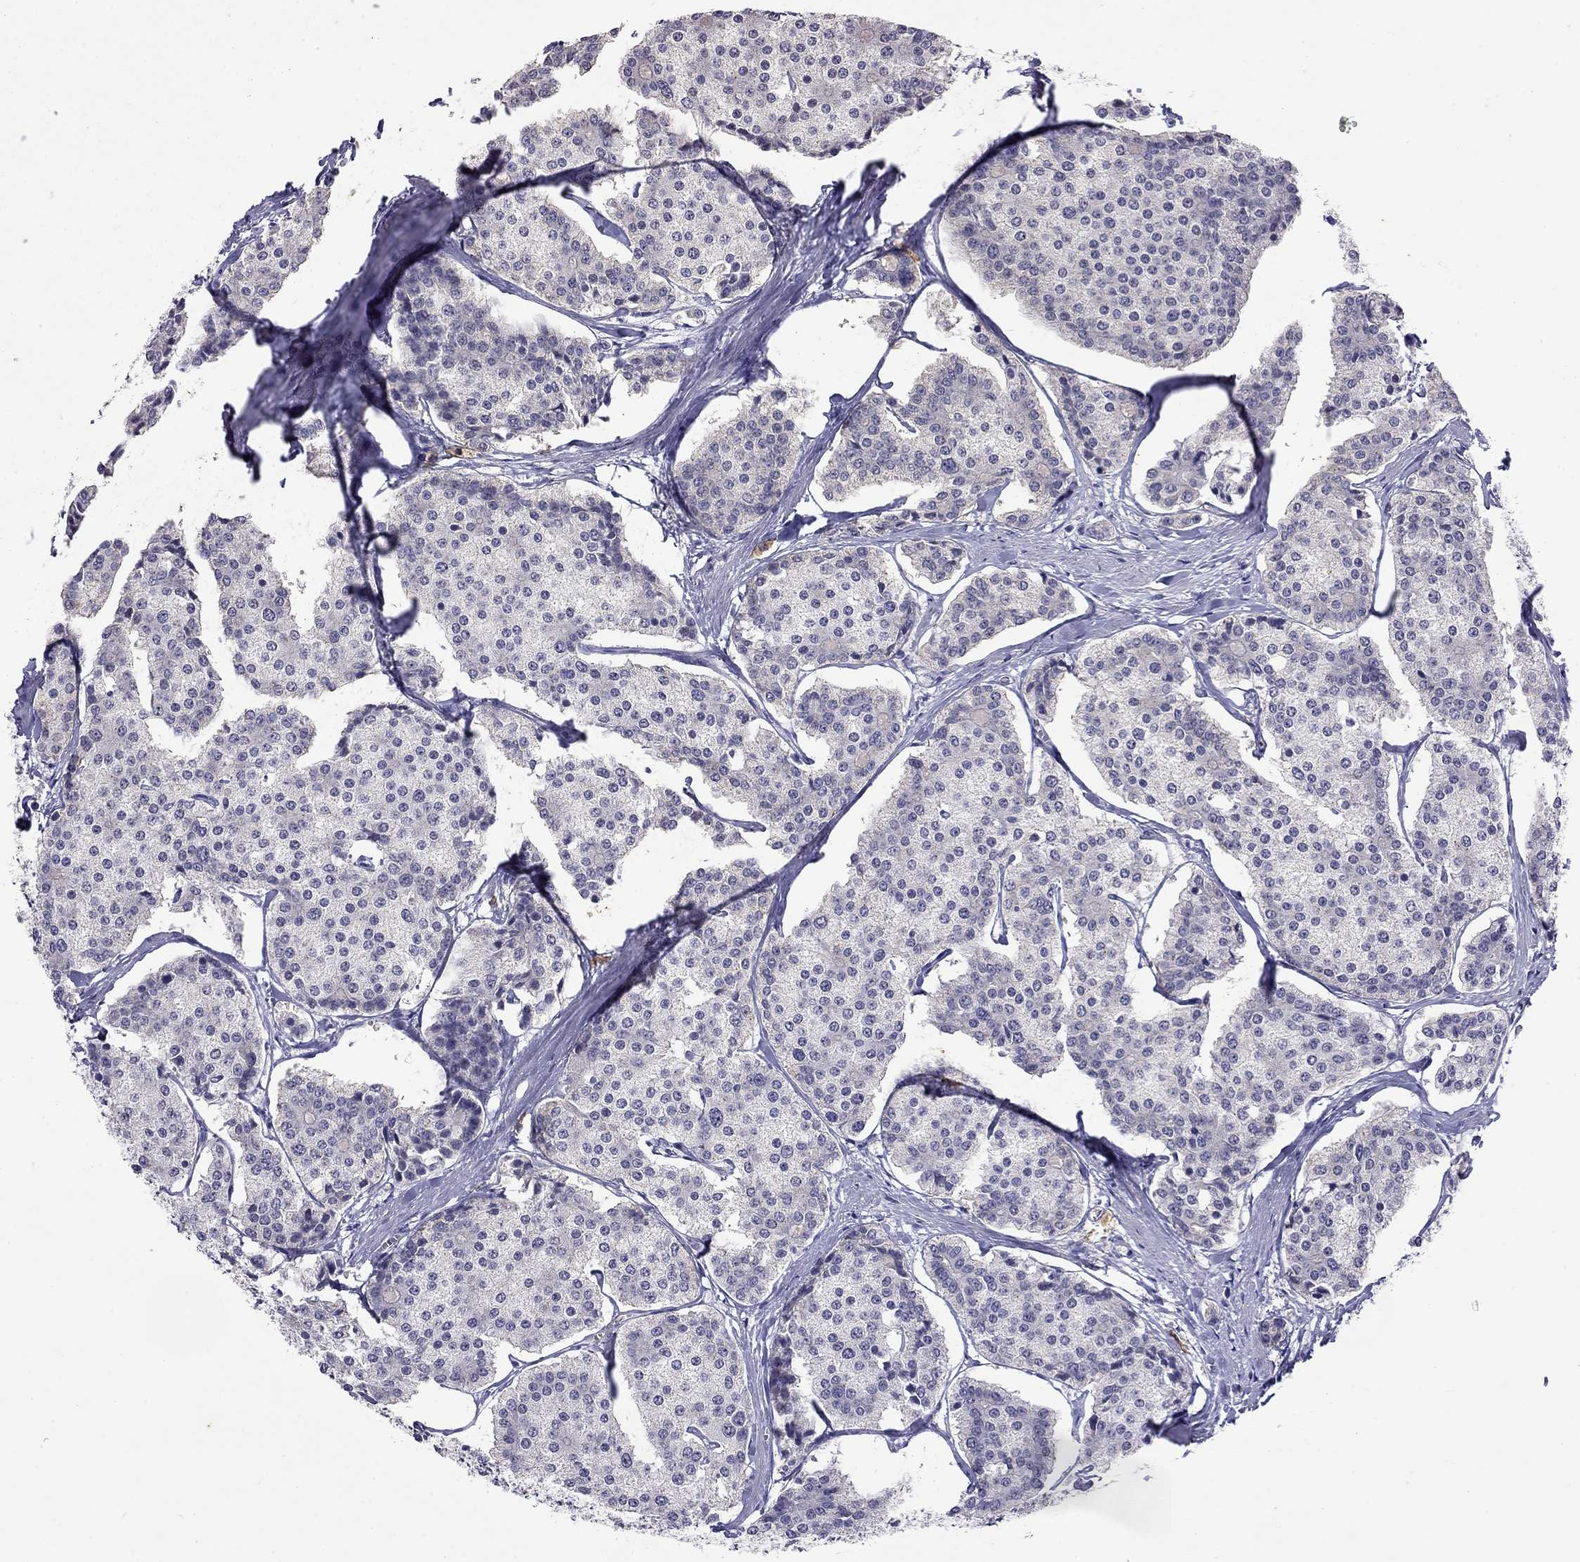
{"staining": {"intensity": "negative", "quantity": "none", "location": "none"}, "tissue": "carcinoid", "cell_type": "Tumor cells", "image_type": "cancer", "snomed": [{"axis": "morphology", "description": "Carcinoid, malignant, NOS"}, {"axis": "topography", "description": "Small intestine"}], "caption": "Malignant carcinoid was stained to show a protein in brown. There is no significant expression in tumor cells. The staining was performed using DAB (3,3'-diaminobenzidine) to visualize the protein expression in brown, while the nuclei were stained in blue with hematoxylin (Magnification: 20x).", "gene": "WNK3", "patient": {"sex": "female", "age": 65}}